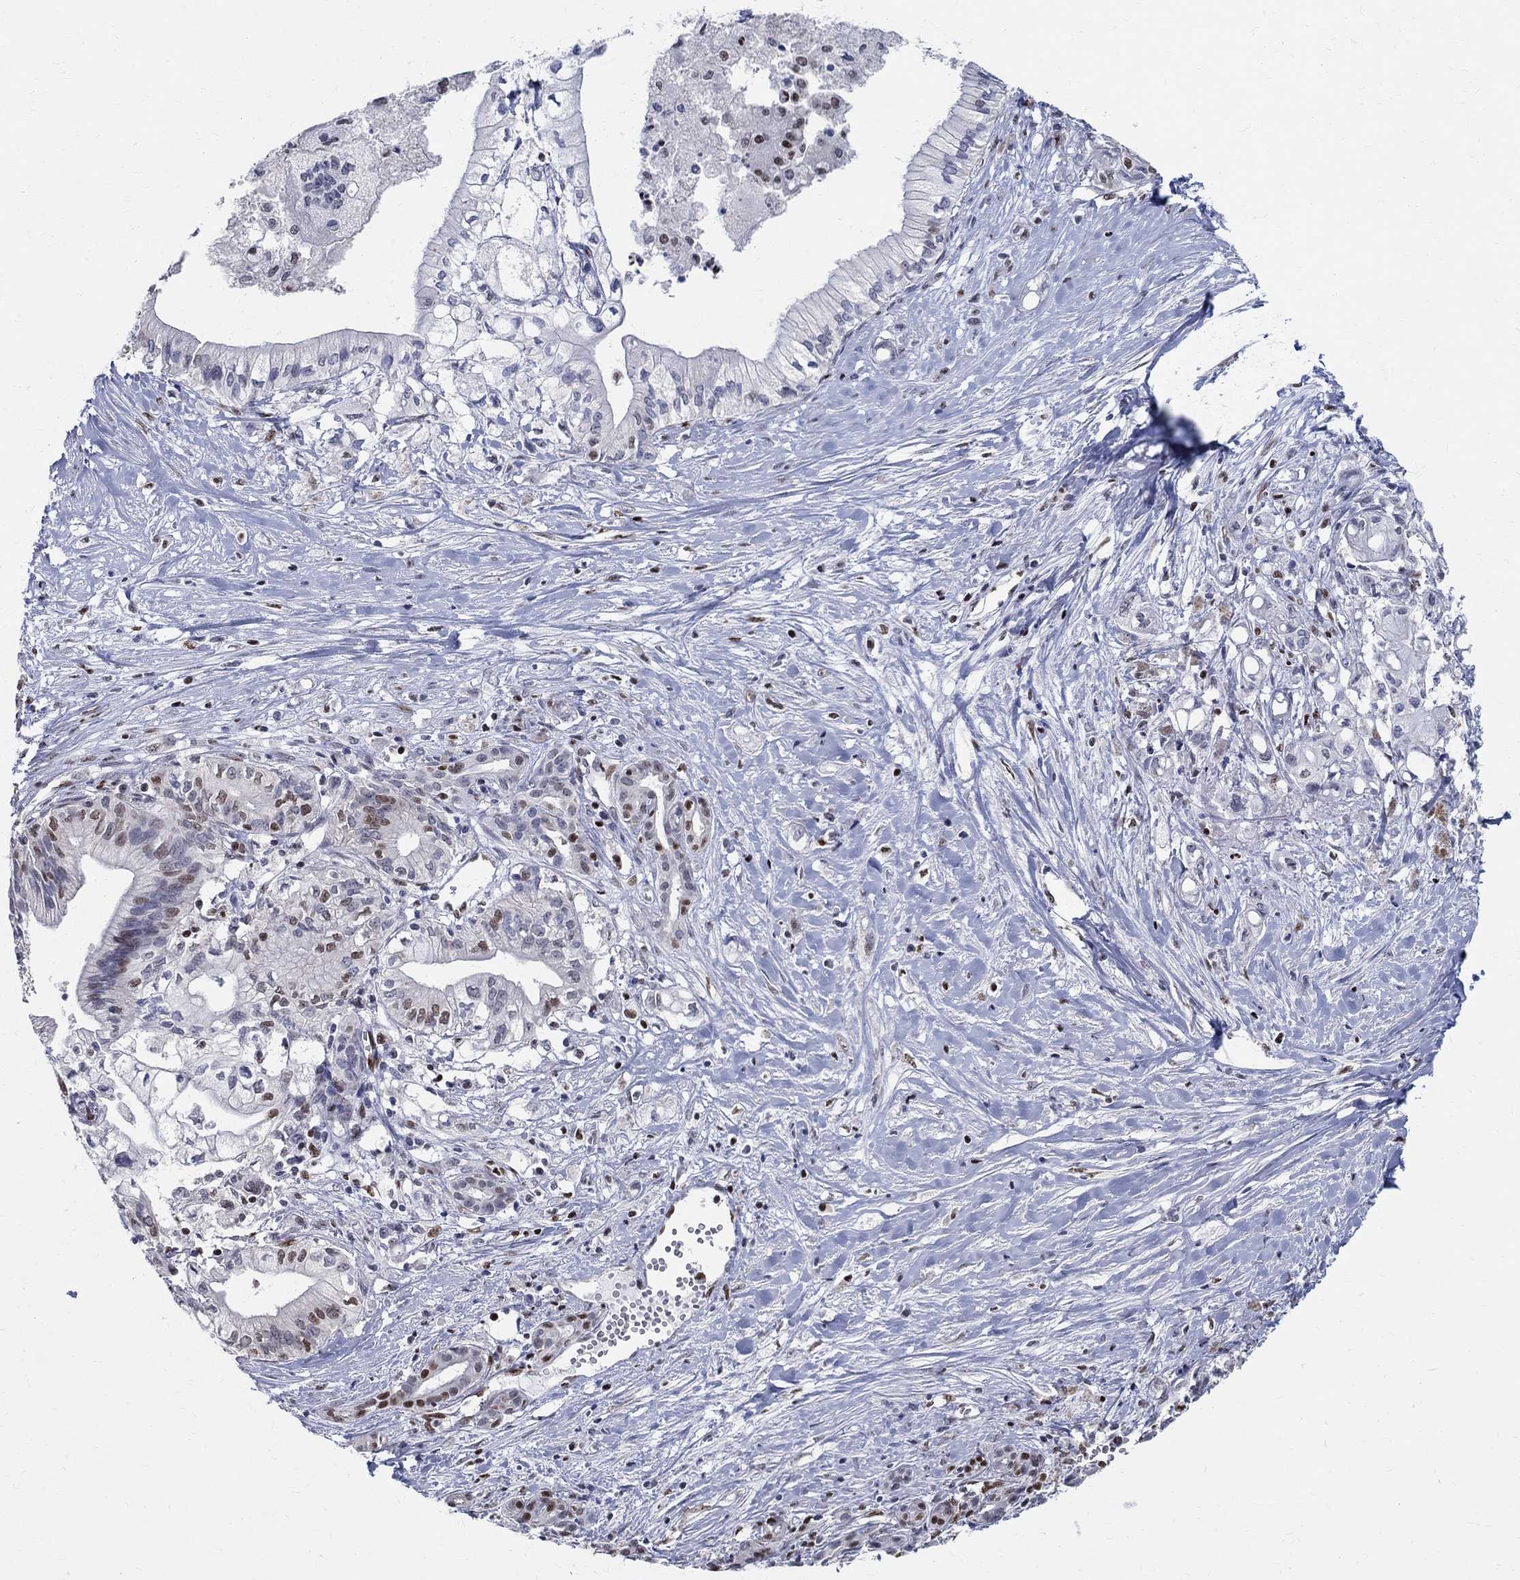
{"staining": {"intensity": "weak", "quantity": "25%-75%", "location": "nuclear"}, "tissue": "pancreatic cancer", "cell_type": "Tumor cells", "image_type": "cancer", "snomed": [{"axis": "morphology", "description": "Adenocarcinoma, NOS"}, {"axis": "topography", "description": "Pancreas"}], "caption": "Immunohistochemical staining of pancreatic cancer (adenocarcinoma) shows low levels of weak nuclear staining in approximately 25%-75% of tumor cells. (DAB (3,3'-diaminobenzidine) IHC, brown staining for protein, blue staining for nuclei).", "gene": "FBXO16", "patient": {"sex": "male", "age": 71}}